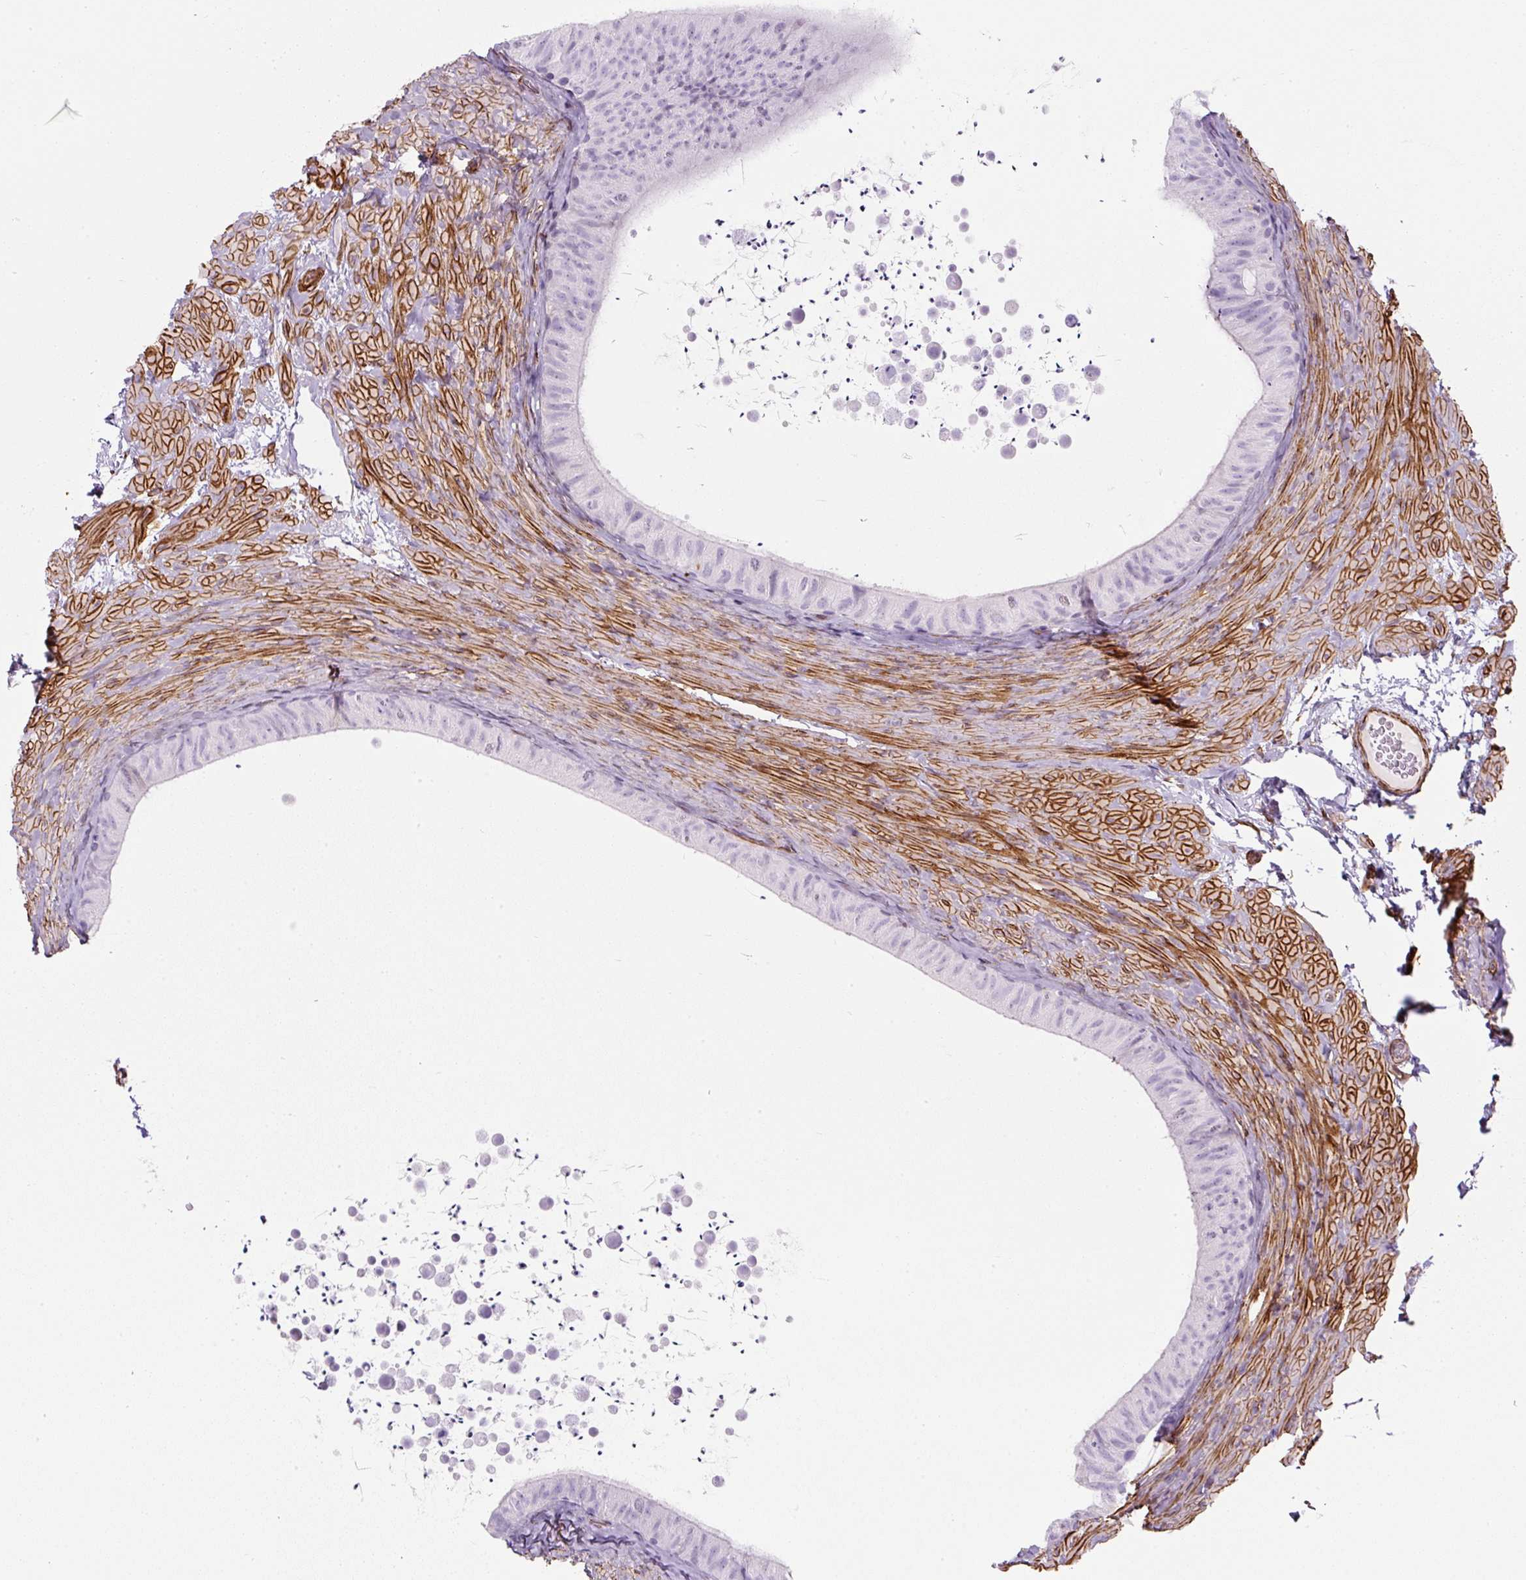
{"staining": {"intensity": "negative", "quantity": "none", "location": "none"}, "tissue": "epididymis", "cell_type": "Glandular cells", "image_type": "normal", "snomed": [{"axis": "morphology", "description": "Normal tissue, NOS"}, {"axis": "topography", "description": "Epididymis, spermatic cord, NOS"}, {"axis": "topography", "description": "Epididymis"}], "caption": "This is an immunohistochemistry (IHC) image of normal human epididymis. There is no expression in glandular cells.", "gene": "CAVIN3", "patient": {"sex": "male", "age": 31}}